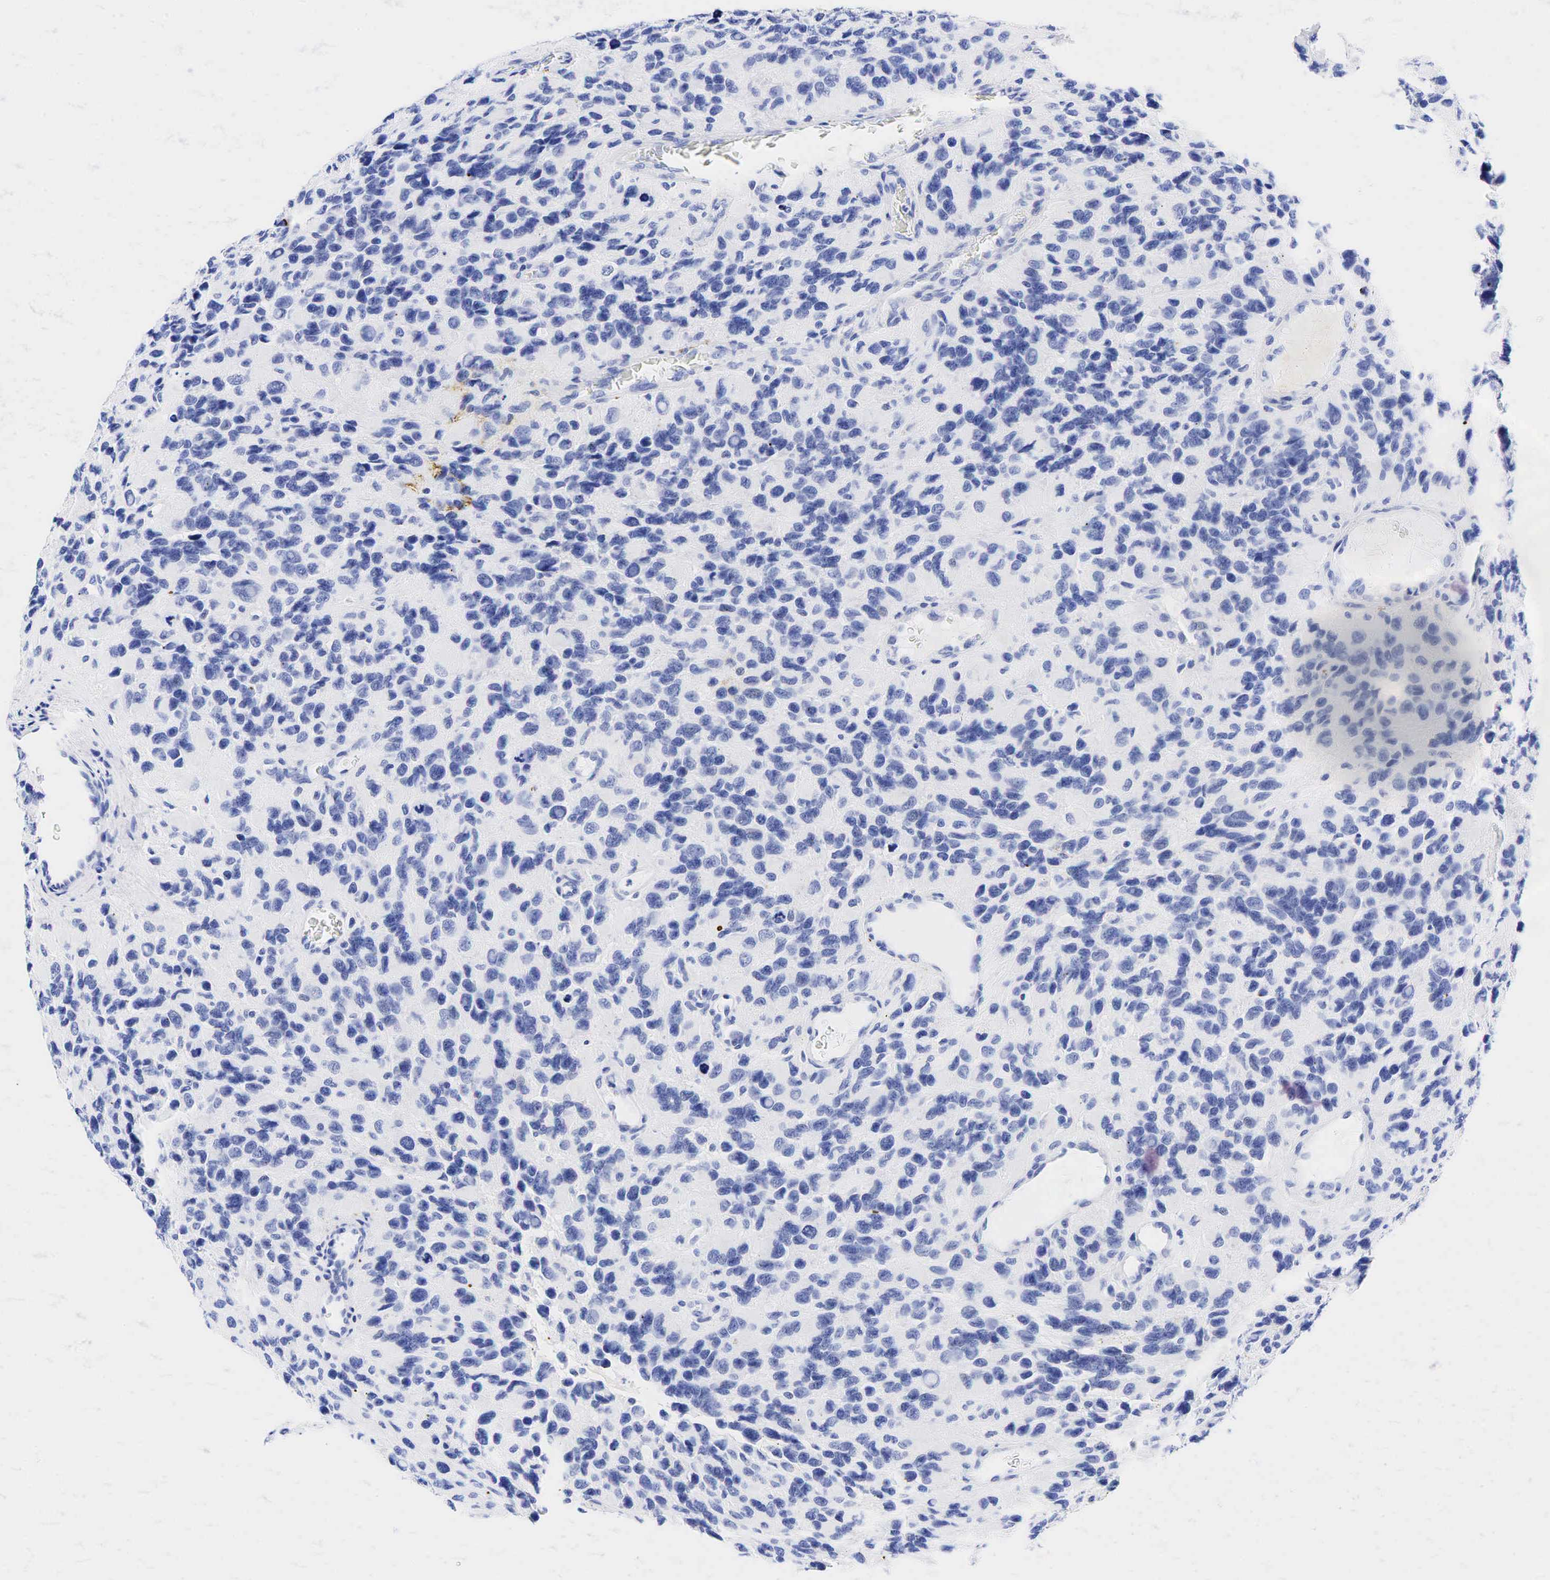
{"staining": {"intensity": "negative", "quantity": "none", "location": "none"}, "tissue": "glioma", "cell_type": "Tumor cells", "image_type": "cancer", "snomed": [{"axis": "morphology", "description": "Glioma, malignant, High grade"}, {"axis": "topography", "description": "Brain"}], "caption": "This histopathology image is of malignant high-grade glioma stained with immunohistochemistry to label a protein in brown with the nuclei are counter-stained blue. There is no expression in tumor cells.", "gene": "CD79A", "patient": {"sex": "male", "age": 77}}